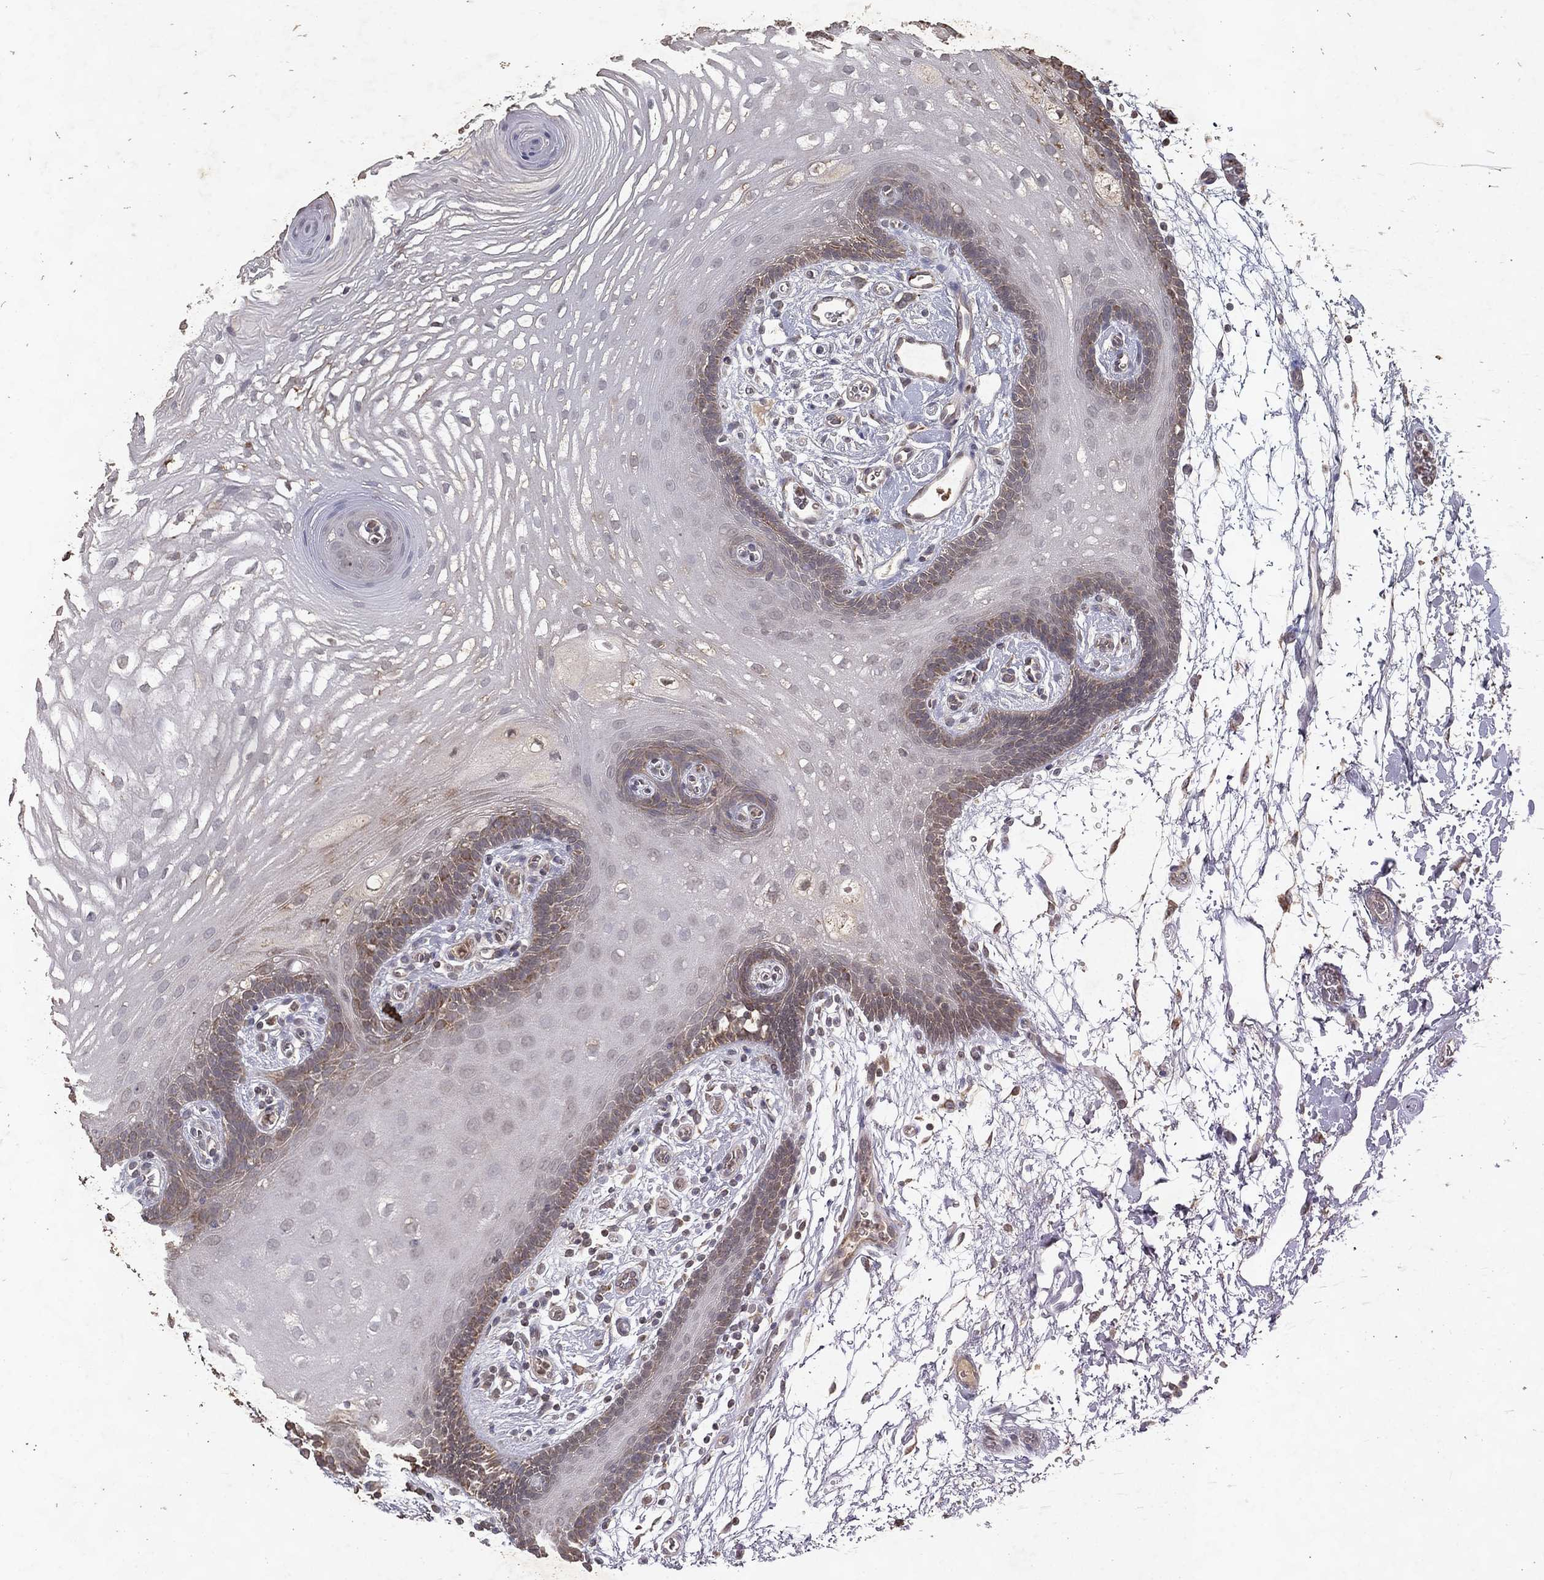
{"staining": {"intensity": "negative", "quantity": "none", "location": "none"}, "tissue": "oral mucosa", "cell_type": "Squamous epithelial cells", "image_type": "normal", "snomed": [{"axis": "morphology", "description": "Normal tissue, NOS"}, {"axis": "topography", "description": "Oral tissue"}, {"axis": "topography", "description": "Head-Neck"}], "caption": "This is a image of immunohistochemistry (IHC) staining of benign oral mucosa, which shows no staining in squamous epithelial cells. (Stains: DAB (3,3'-diaminobenzidine) immunohistochemistry (IHC) with hematoxylin counter stain, Microscopy: brightfield microscopy at high magnification).", "gene": "PYROXD2", "patient": {"sex": "male", "age": 65}}